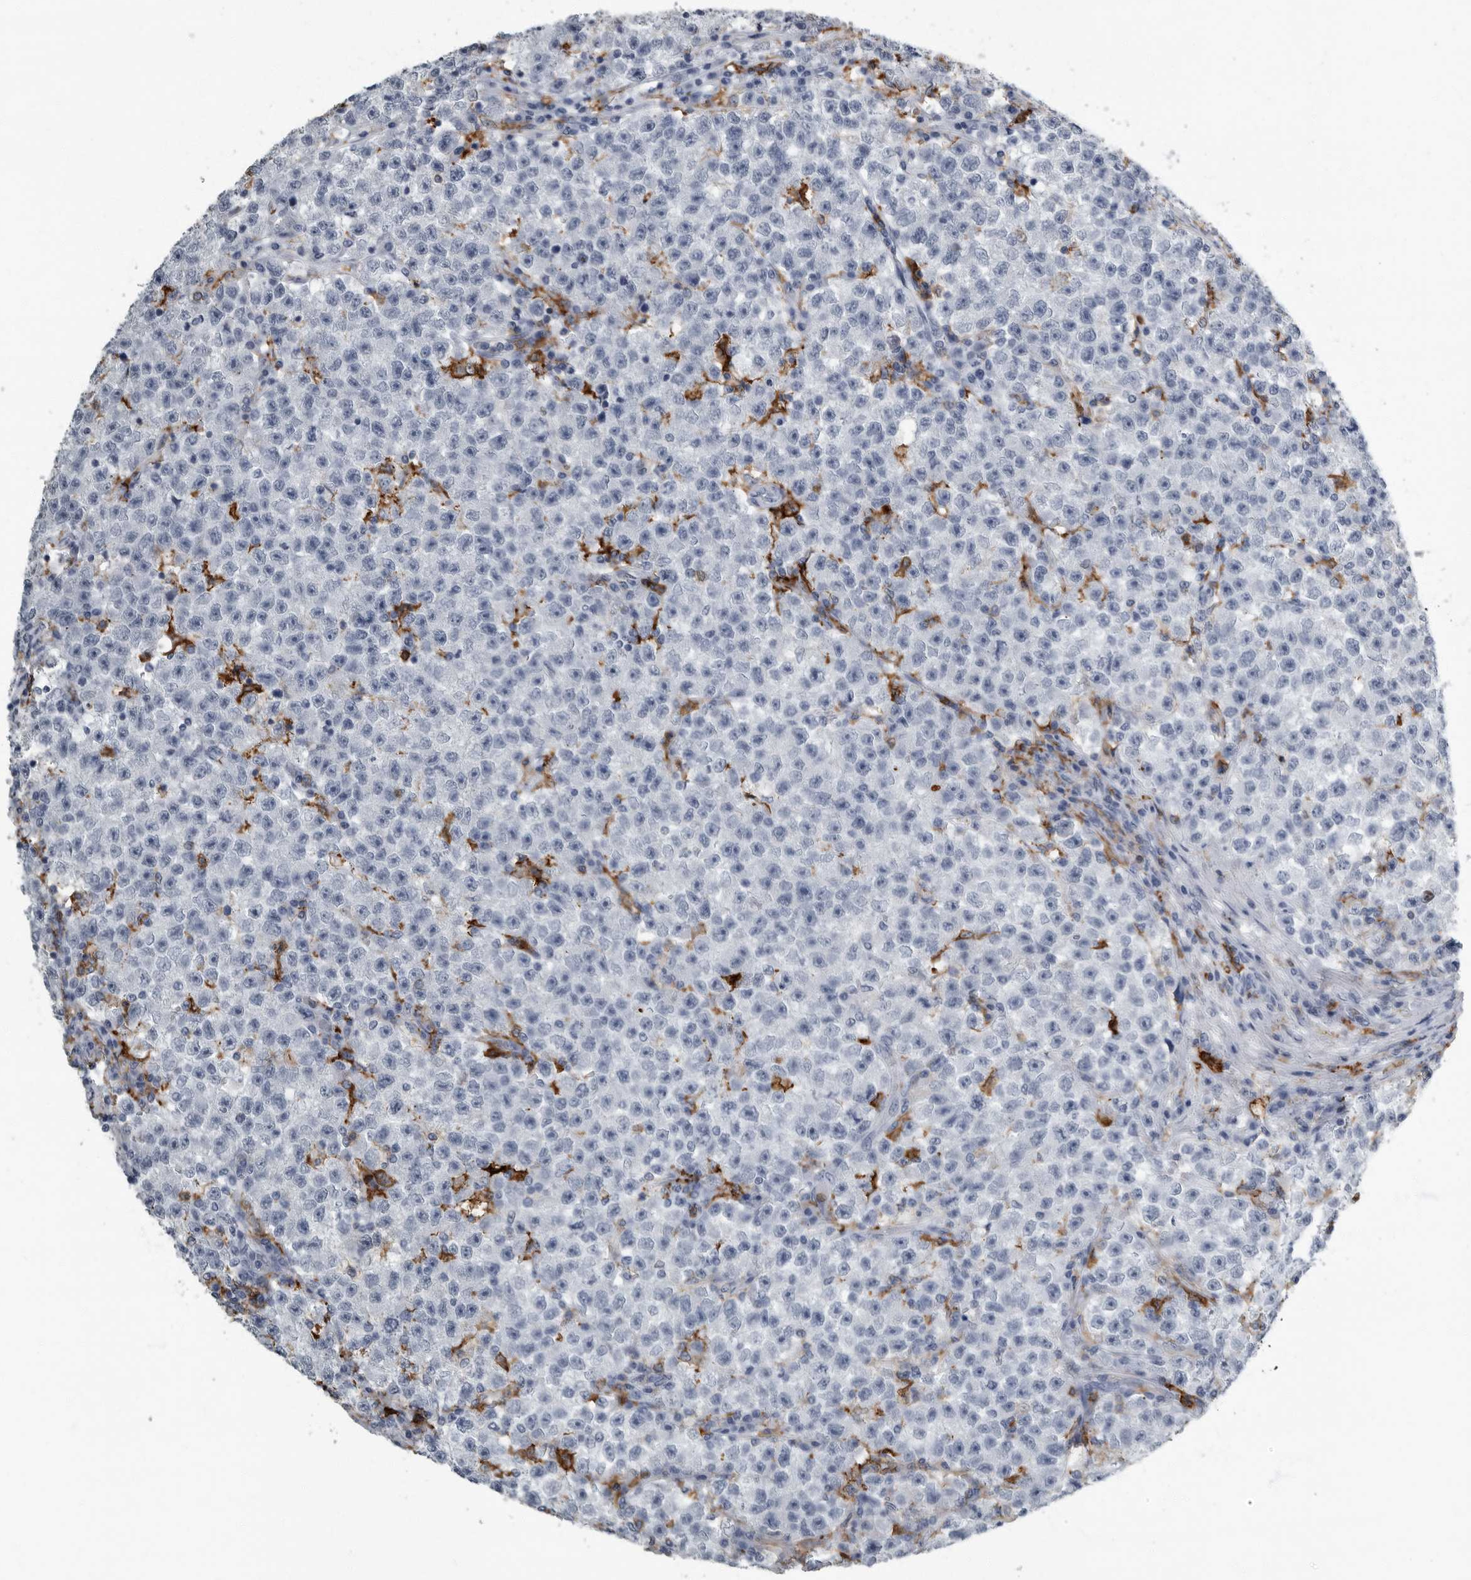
{"staining": {"intensity": "negative", "quantity": "none", "location": "none"}, "tissue": "testis cancer", "cell_type": "Tumor cells", "image_type": "cancer", "snomed": [{"axis": "morphology", "description": "Seminoma, NOS"}, {"axis": "topography", "description": "Testis"}], "caption": "IHC of testis cancer (seminoma) displays no staining in tumor cells.", "gene": "FCER1G", "patient": {"sex": "male", "age": 22}}